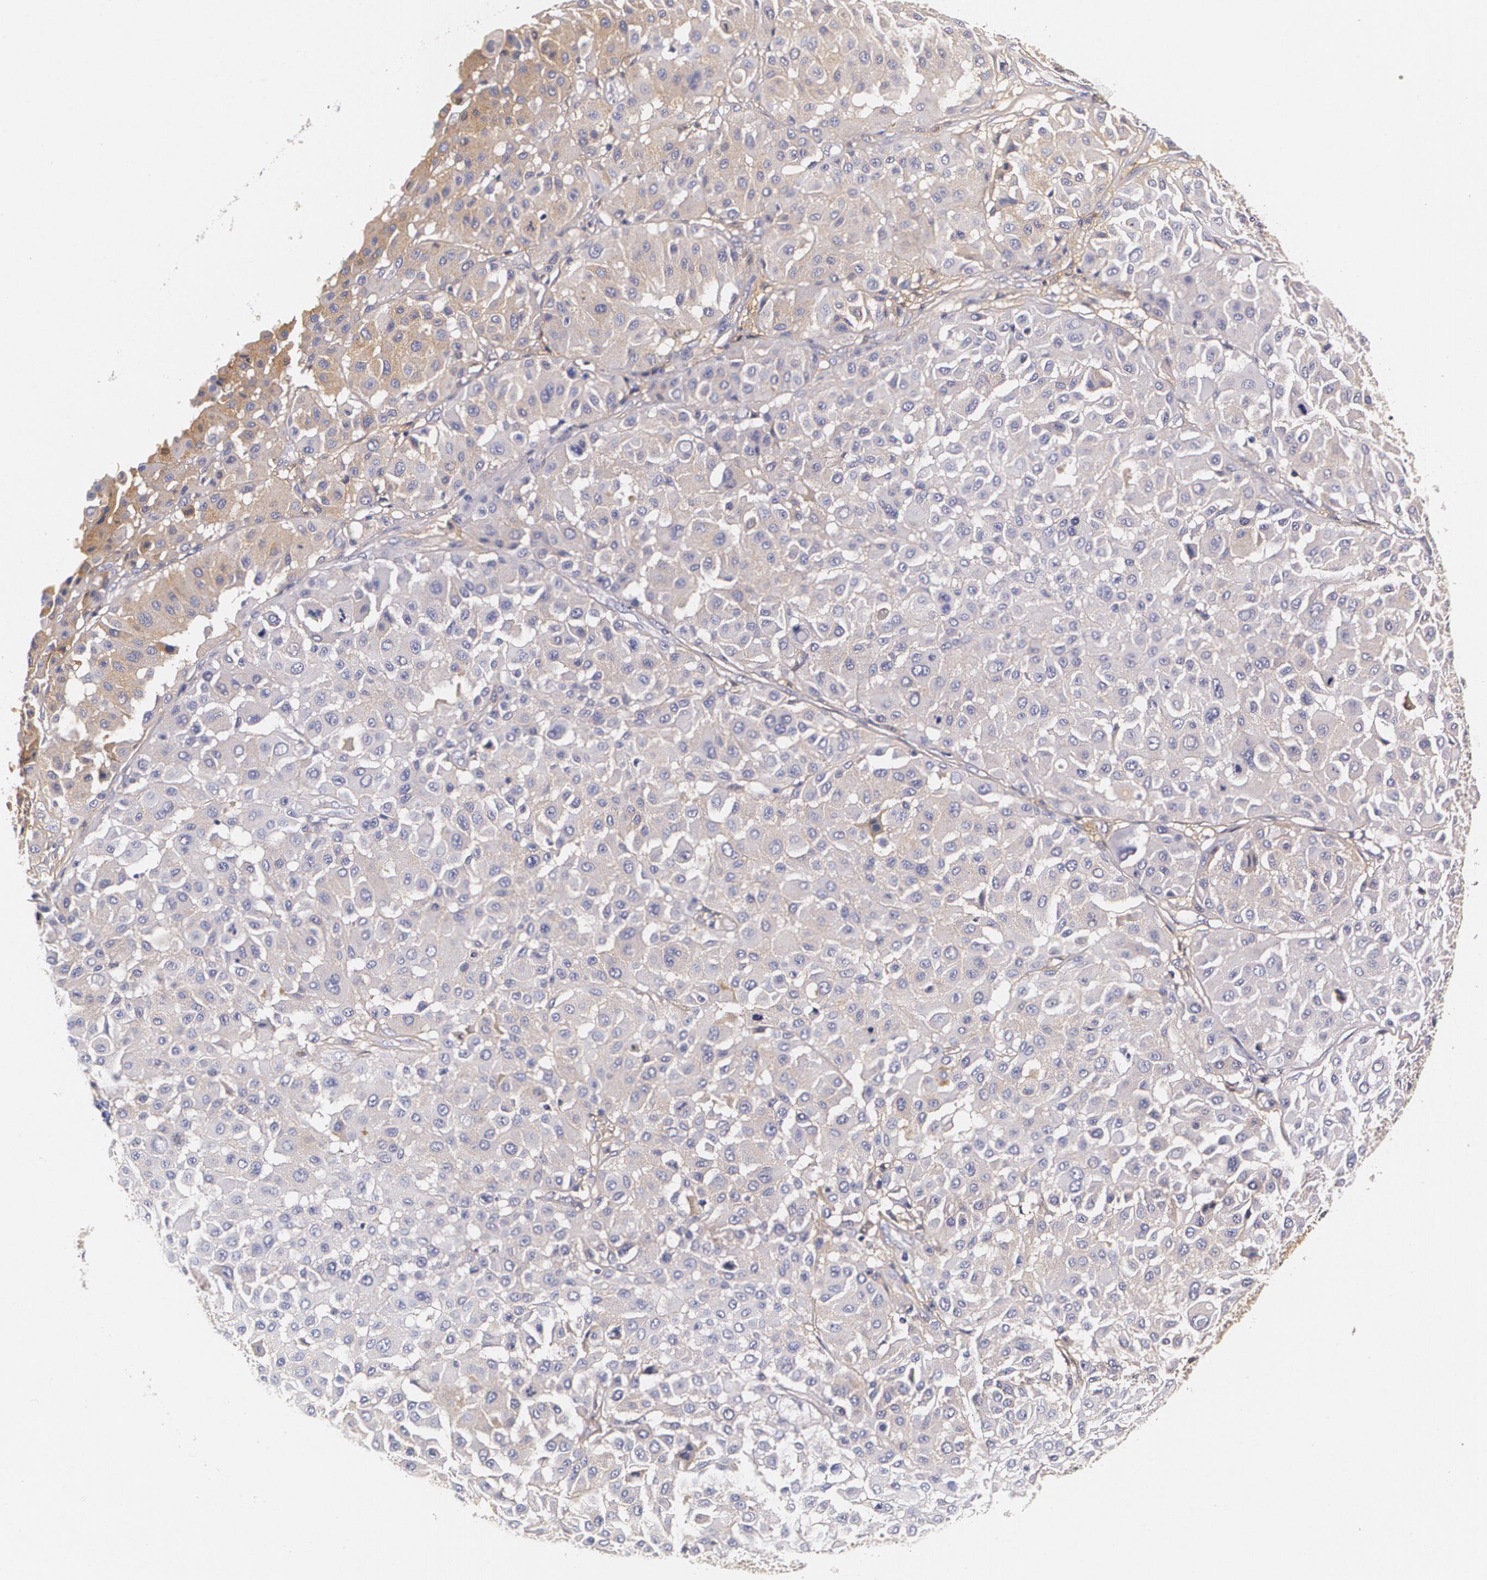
{"staining": {"intensity": "weak", "quantity": "25%-75%", "location": "cytoplasmic/membranous"}, "tissue": "melanoma", "cell_type": "Tumor cells", "image_type": "cancer", "snomed": [{"axis": "morphology", "description": "Malignant melanoma, Metastatic site"}, {"axis": "topography", "description": "Soft tissue"}], "caption": "There is low levels of weak cytoplasmic/membranous staining in tumor cells of melanoma, as demonstrated by immunohistochemical staining (brown color).", "gene": "TTR", "patient": {"sex": "male", "age": 41}}